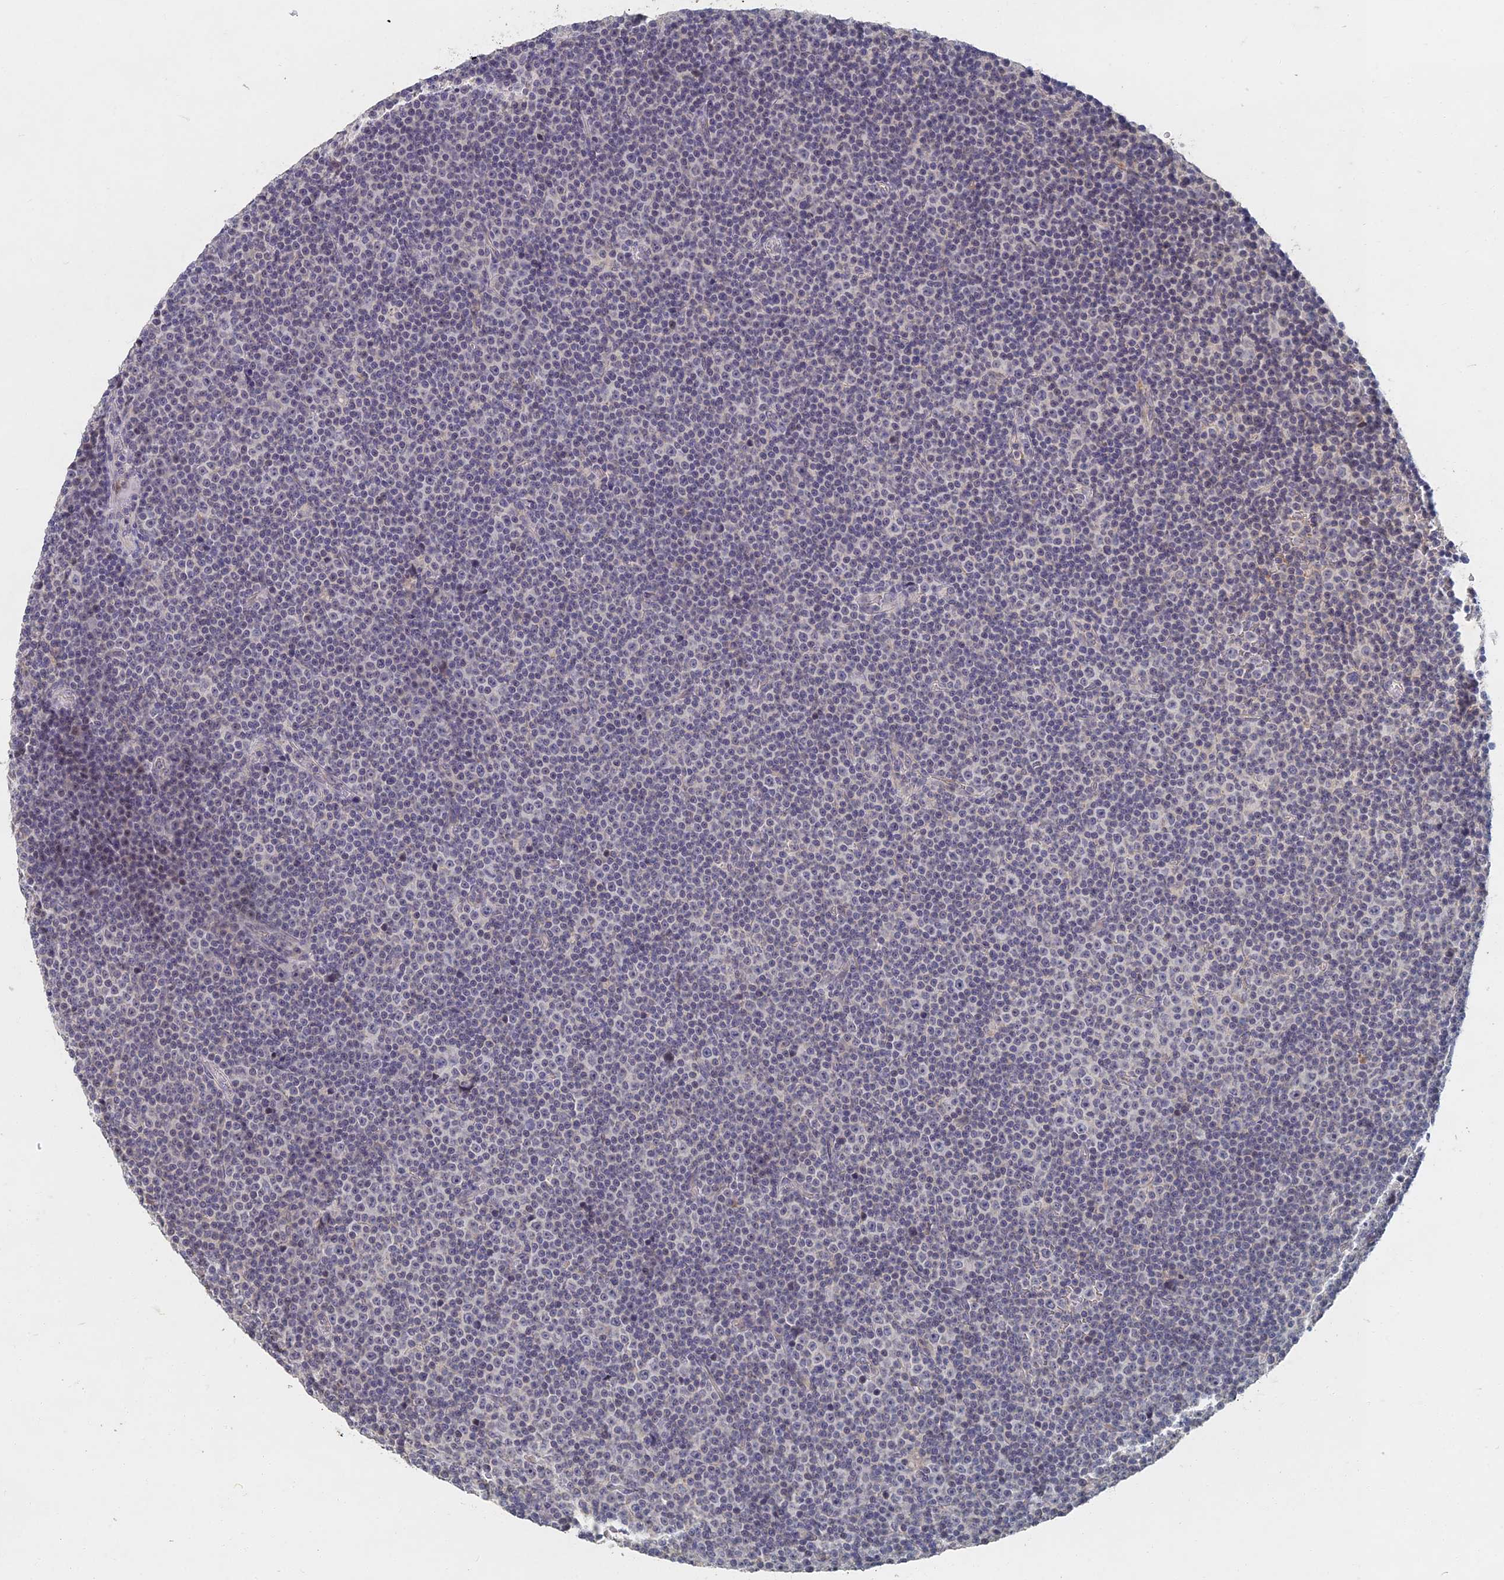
{"staining": {"intensity": "negative", "quantity": "none", "location": "none"}, "tissue": "lymphoma", "cell_type": "Tumor cells", "image_type": "cancer", "snomed": [{"axis": "morphology", "description": "Malignant lymphoma, non-Hodgkin's type, Low grade"}, {"axis": "topography", "description": "Lymph node"}], "caption": "DAB (3,3'-diaminobenzidine) immunohistochemical staining of low-grade malignant lymphoma, non-Hodgkin's type displays no significant expression in tumor cells.", "gene": "GNA15", "patient": {"sex": "female", "age": 67}}